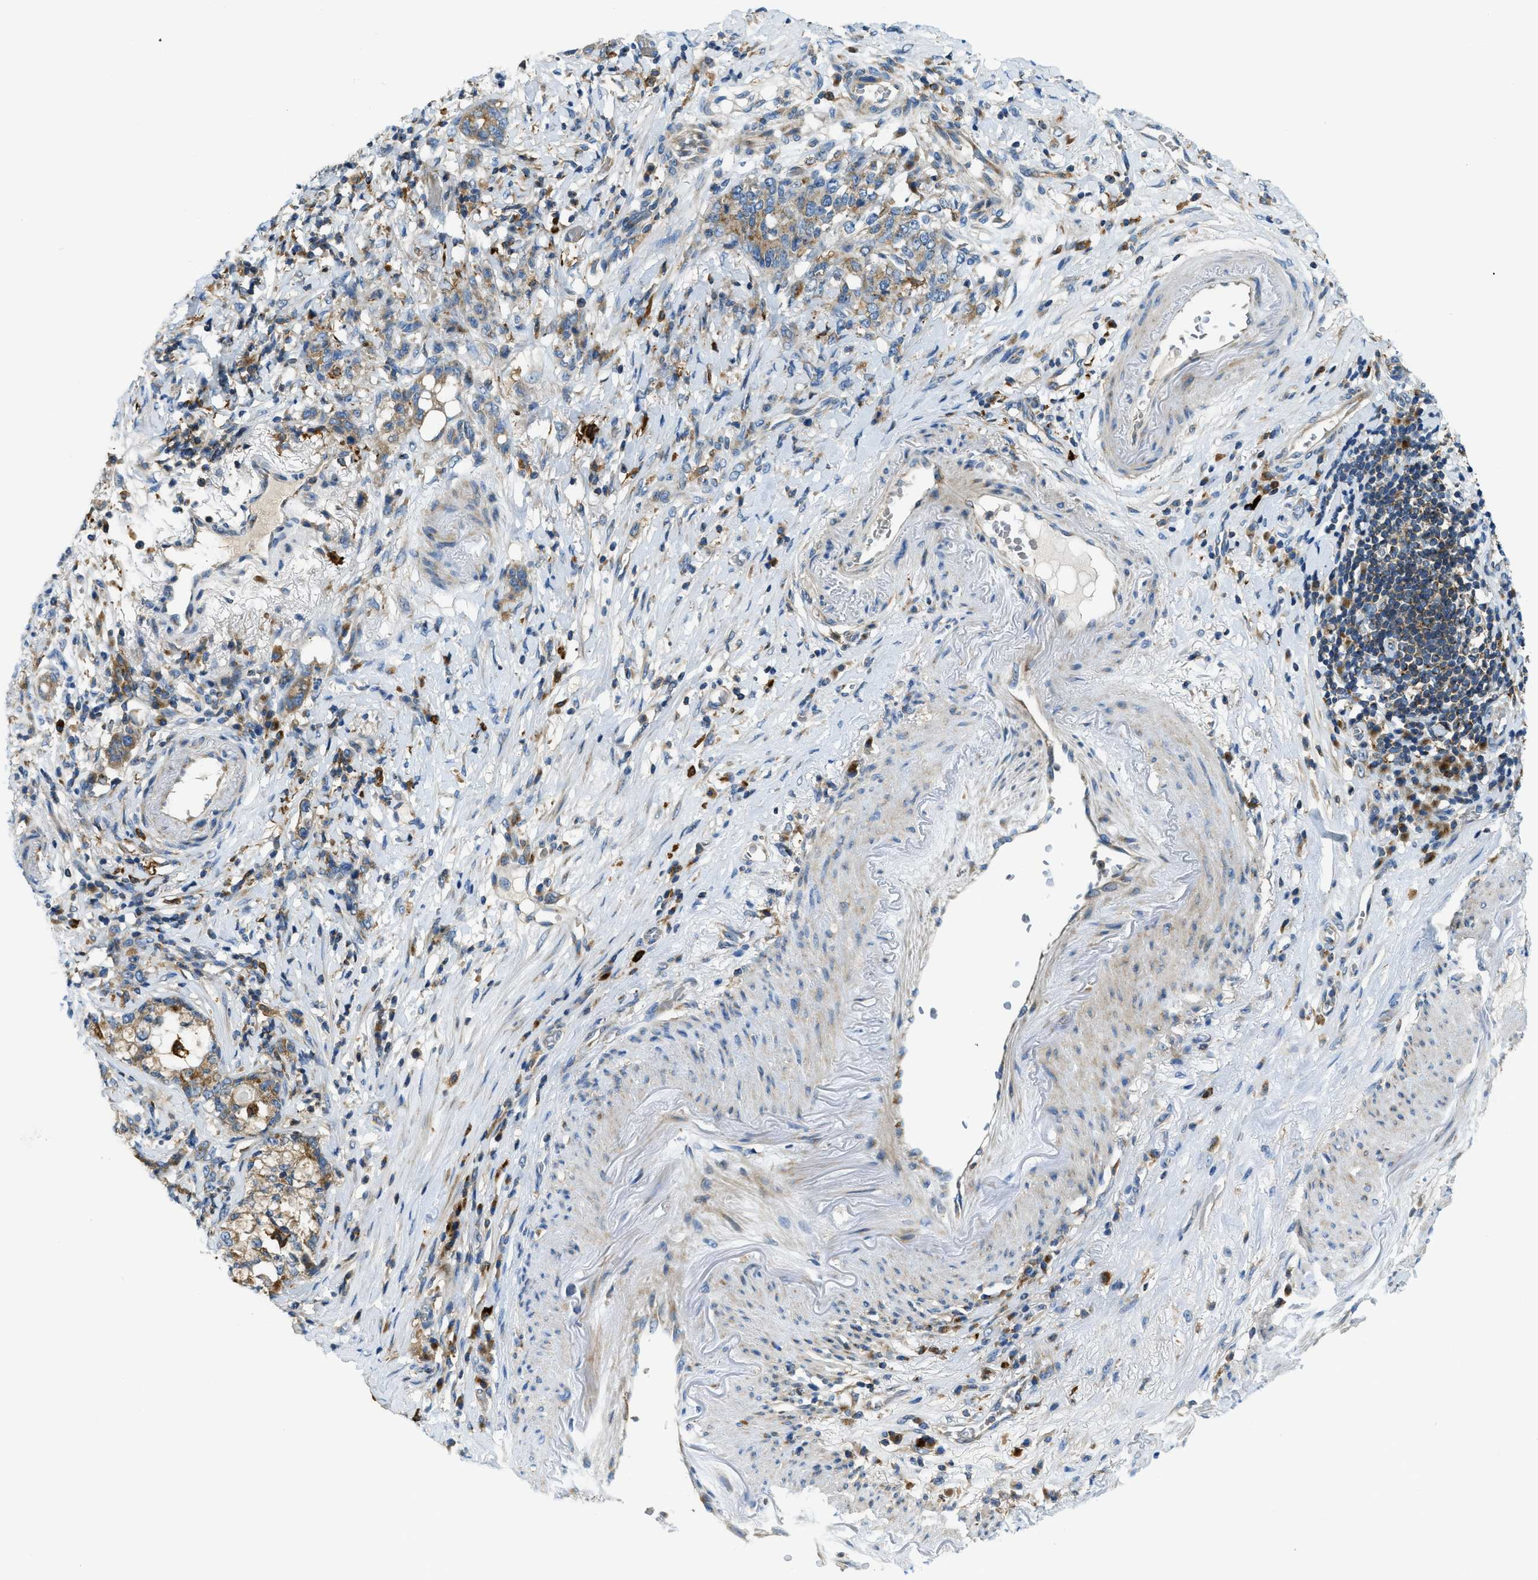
{"staining": {"intensity": "moderate", "quantity": "25%-75%", "location": "cytoplasmic/membranous"}, "tissue": "stomach cancer", "cell_type": "Tumor cells", "image_type": "cancer", "snomed": [{"axis": "morphology", "description": "Adenocarcinoma, NOS"}, {"axis": "topography", "description": "Stomach, lower"}], "caption": "A micrograph of stomach adenocarcinoma stained for a protein demonstrates moderate cytoplasmic/membranous brown staining in tumor cells.", "gene": "RFFL", "patient": {"sex": "male", "age": 88}}